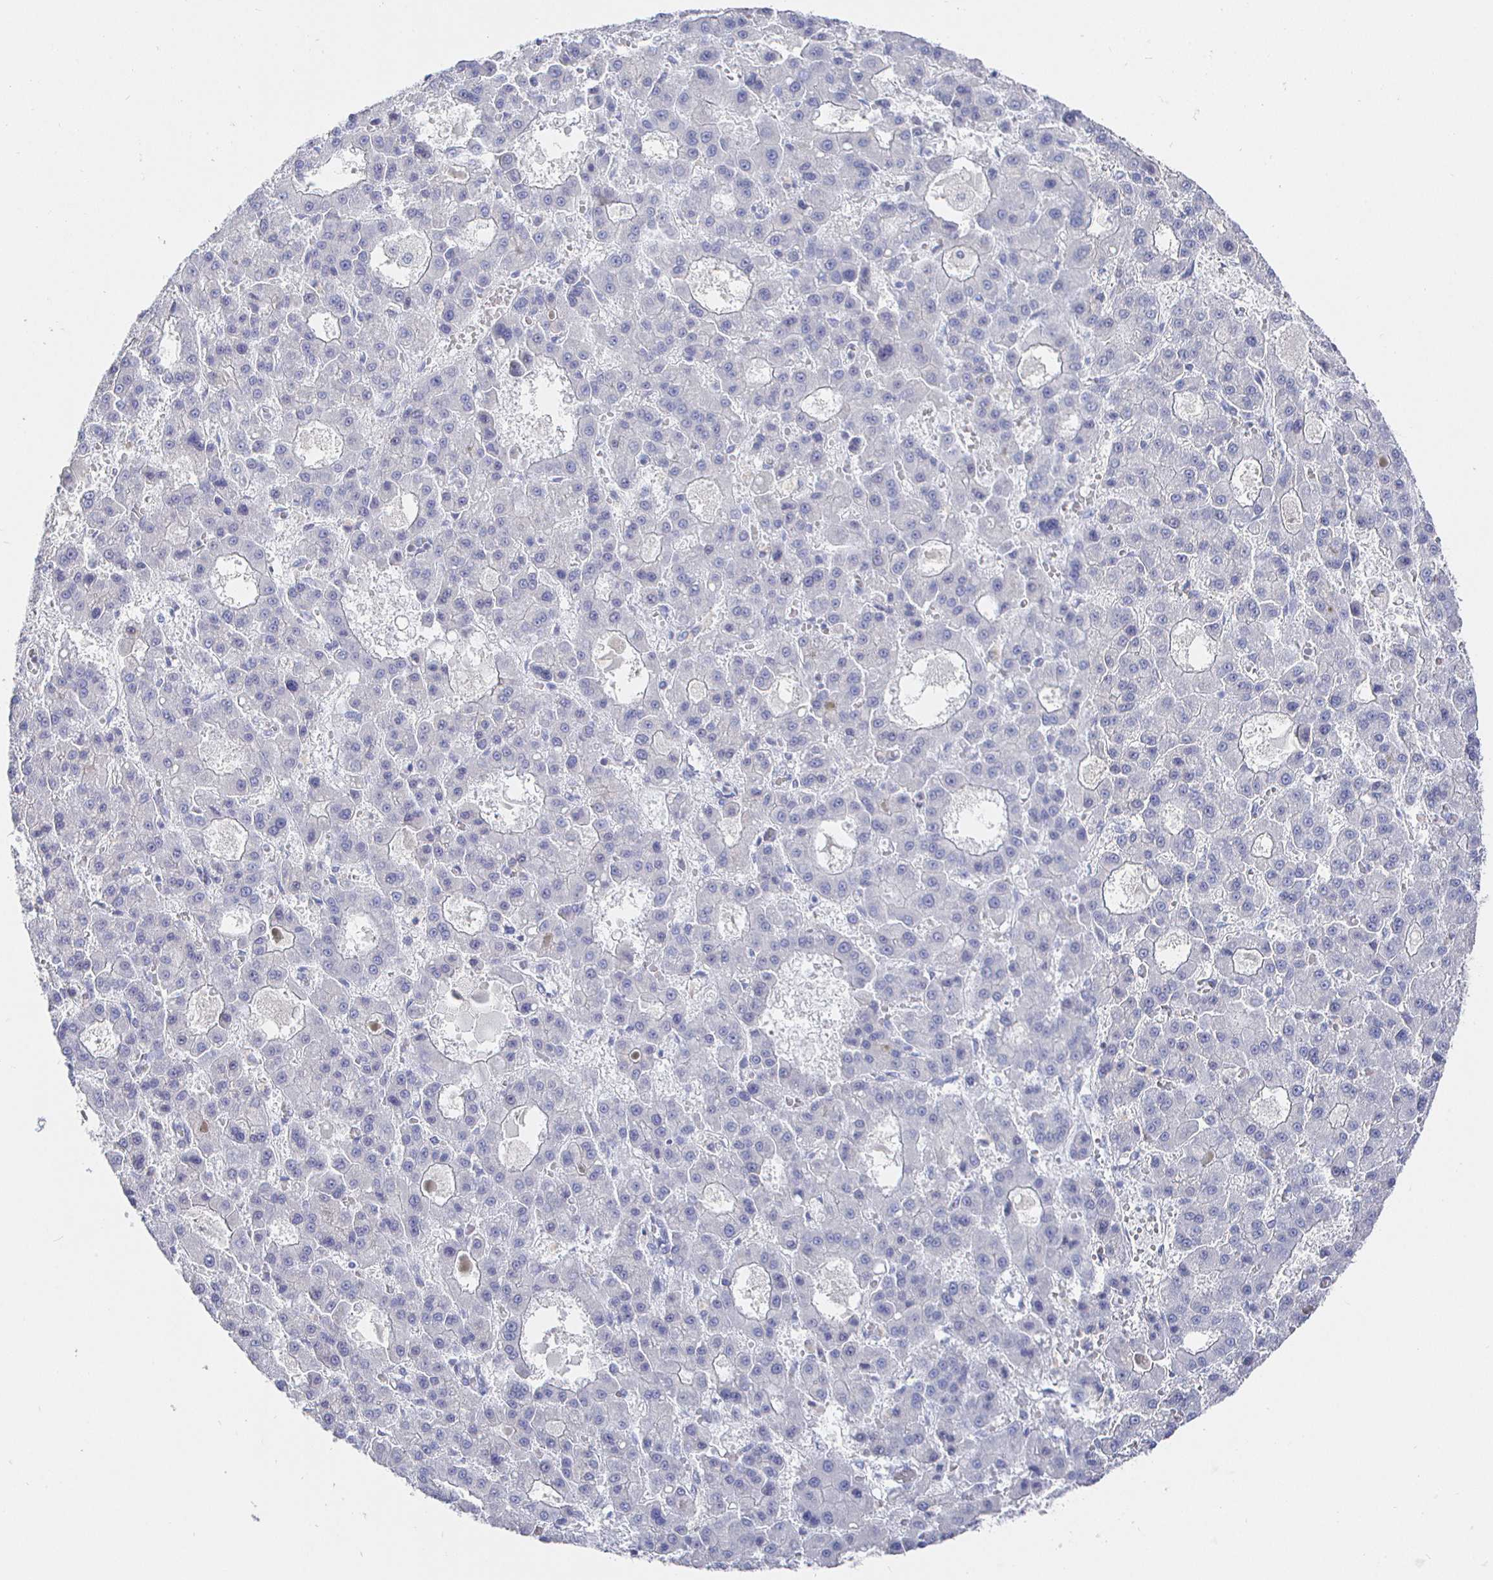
{"staining": {"intensity": "negative", "quantity": "none", "location": "none"}, "tissue": "liver cancer", "cell_type": "Tumor cells", "image_type": "cancer", "snomed": [{"axis": "morphology", "description": "Carcinoma, Hepatocellular, NOS"}, {"axis": "topography", "description": "Liver"}], "caption": "High magnification brightfield microscopy of liver hepatocellular carcinoma stained with DAB (3,3'-diaminobenzidine) (brown) and counterstained with hematoxylin (blue): tumor cells show no significant expression.", "gene": "LRRC23", "patient": {"sex": "male", "age": 70}}